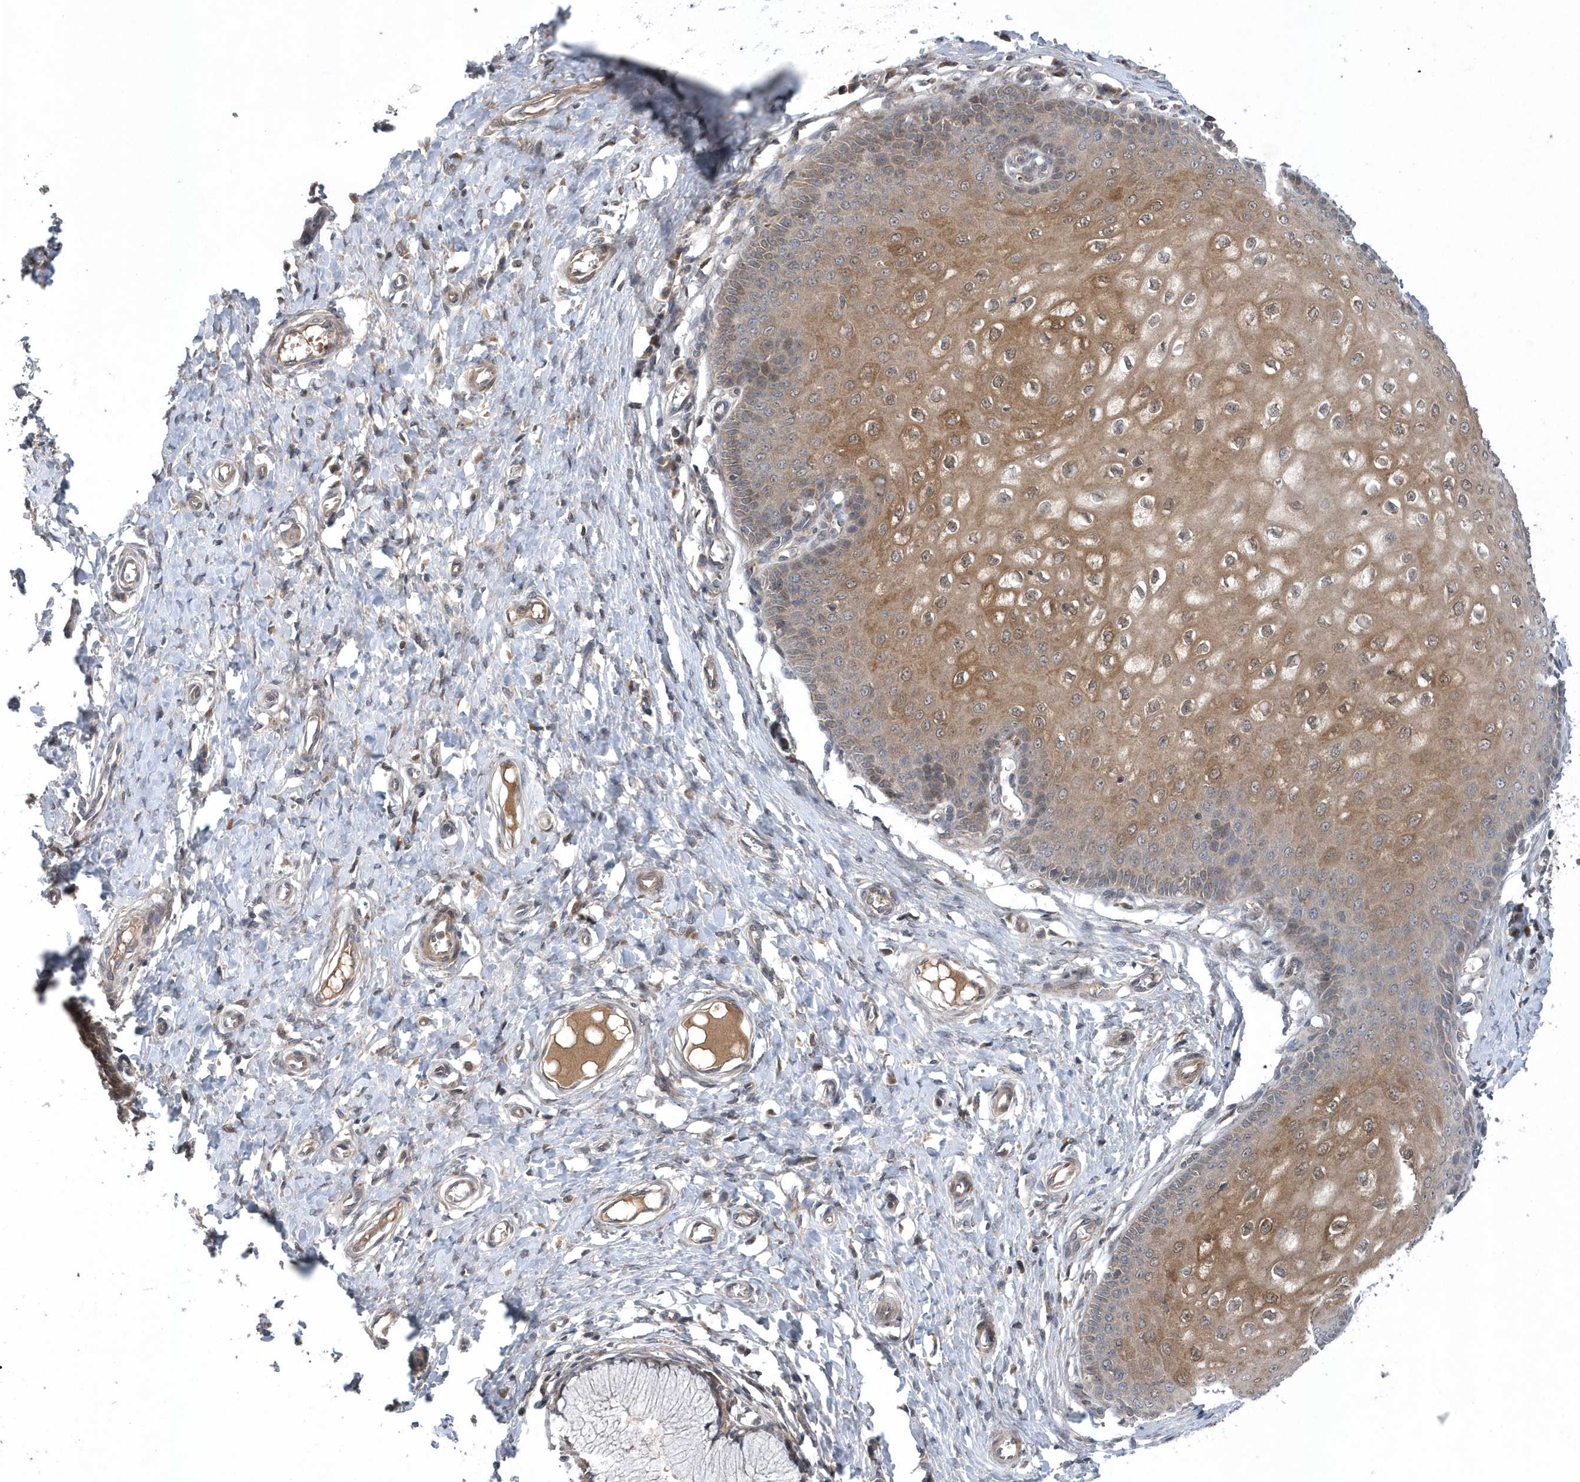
{"staining": {"intensity": "moderate", "quantity": ">75%", "location": "cytoplasmic/membranous"}, "tissue": "cervix", "cell_type": "Glandular cells", "image_type": "normal", "snomed": [{"axis": "morphology", "description": "Normal tissue, NOS"}, {"axis": "topography", "description": "Cervix"}], "caption": "Moderate cytoplasmic/membranous expression for a protein is seen in approximately >75% of glandular cells of benign cervix using immunohistochemistry (IHC).", "gene": "HMGCS1", "patient": {"sex": "female", "age": 55}}